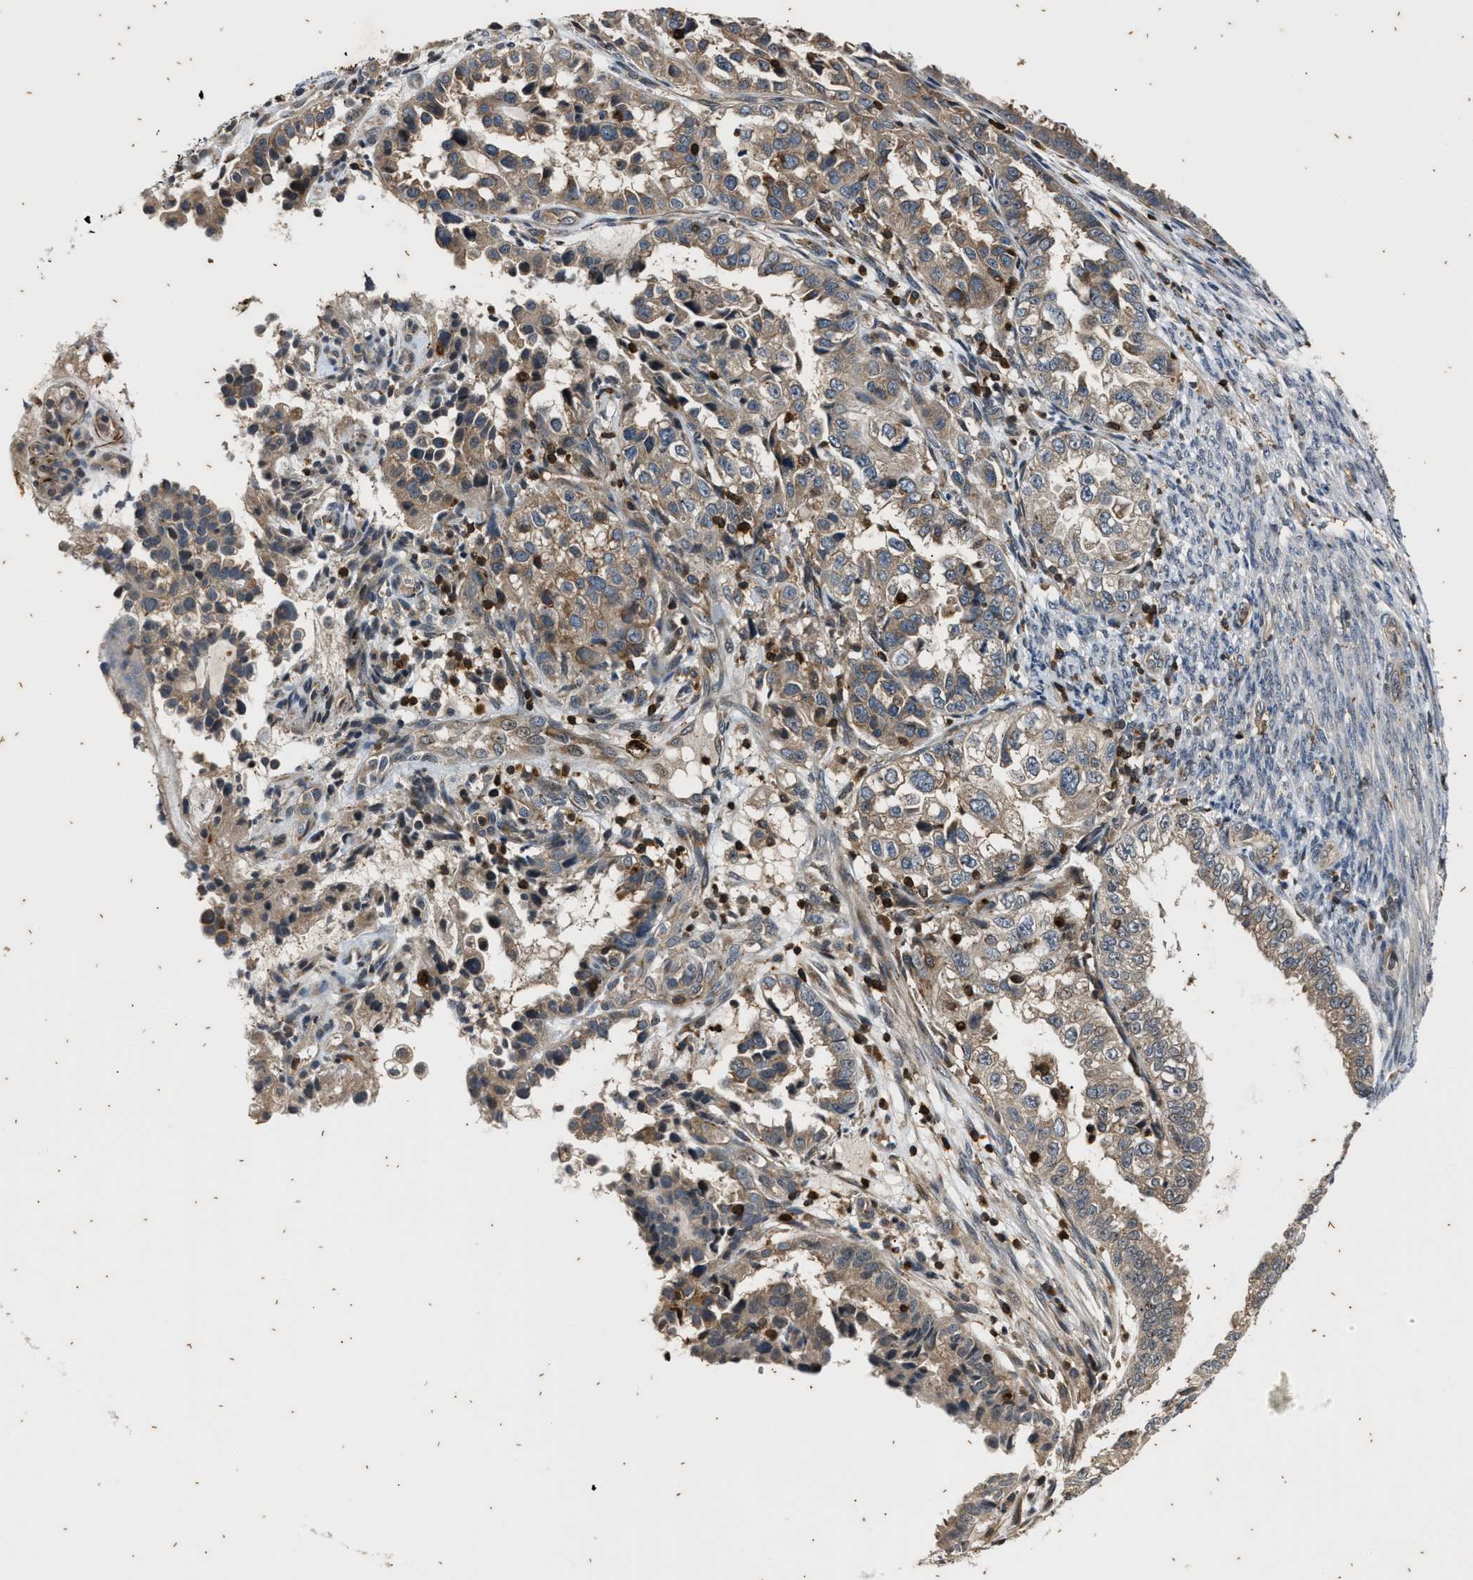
{"staining": {"intensity": "weak", "quantity": ">75%", "location": "cytoplasmic/membranous"}, "tissue": "endometrial cancer", "cell_type": "Tumor cells", "image_type": "cancer", "snomed": [{"axis": "morphology", "description": "Adenocarcinoma, NOS"}, {"axis": "topography", "description": "Endometrium"}], "caption": "A brown stain highlights weak cytoplasmic/membranous expression of a protein in human adenocarcinoma (endometrial) tumor cells. (Stains: DAB in brown, nuclei in blue, Microscopy: brightfield microscopy at high magnification).", "gene": "PTPN7", "patient": {"sex": "female", "age": 85}}